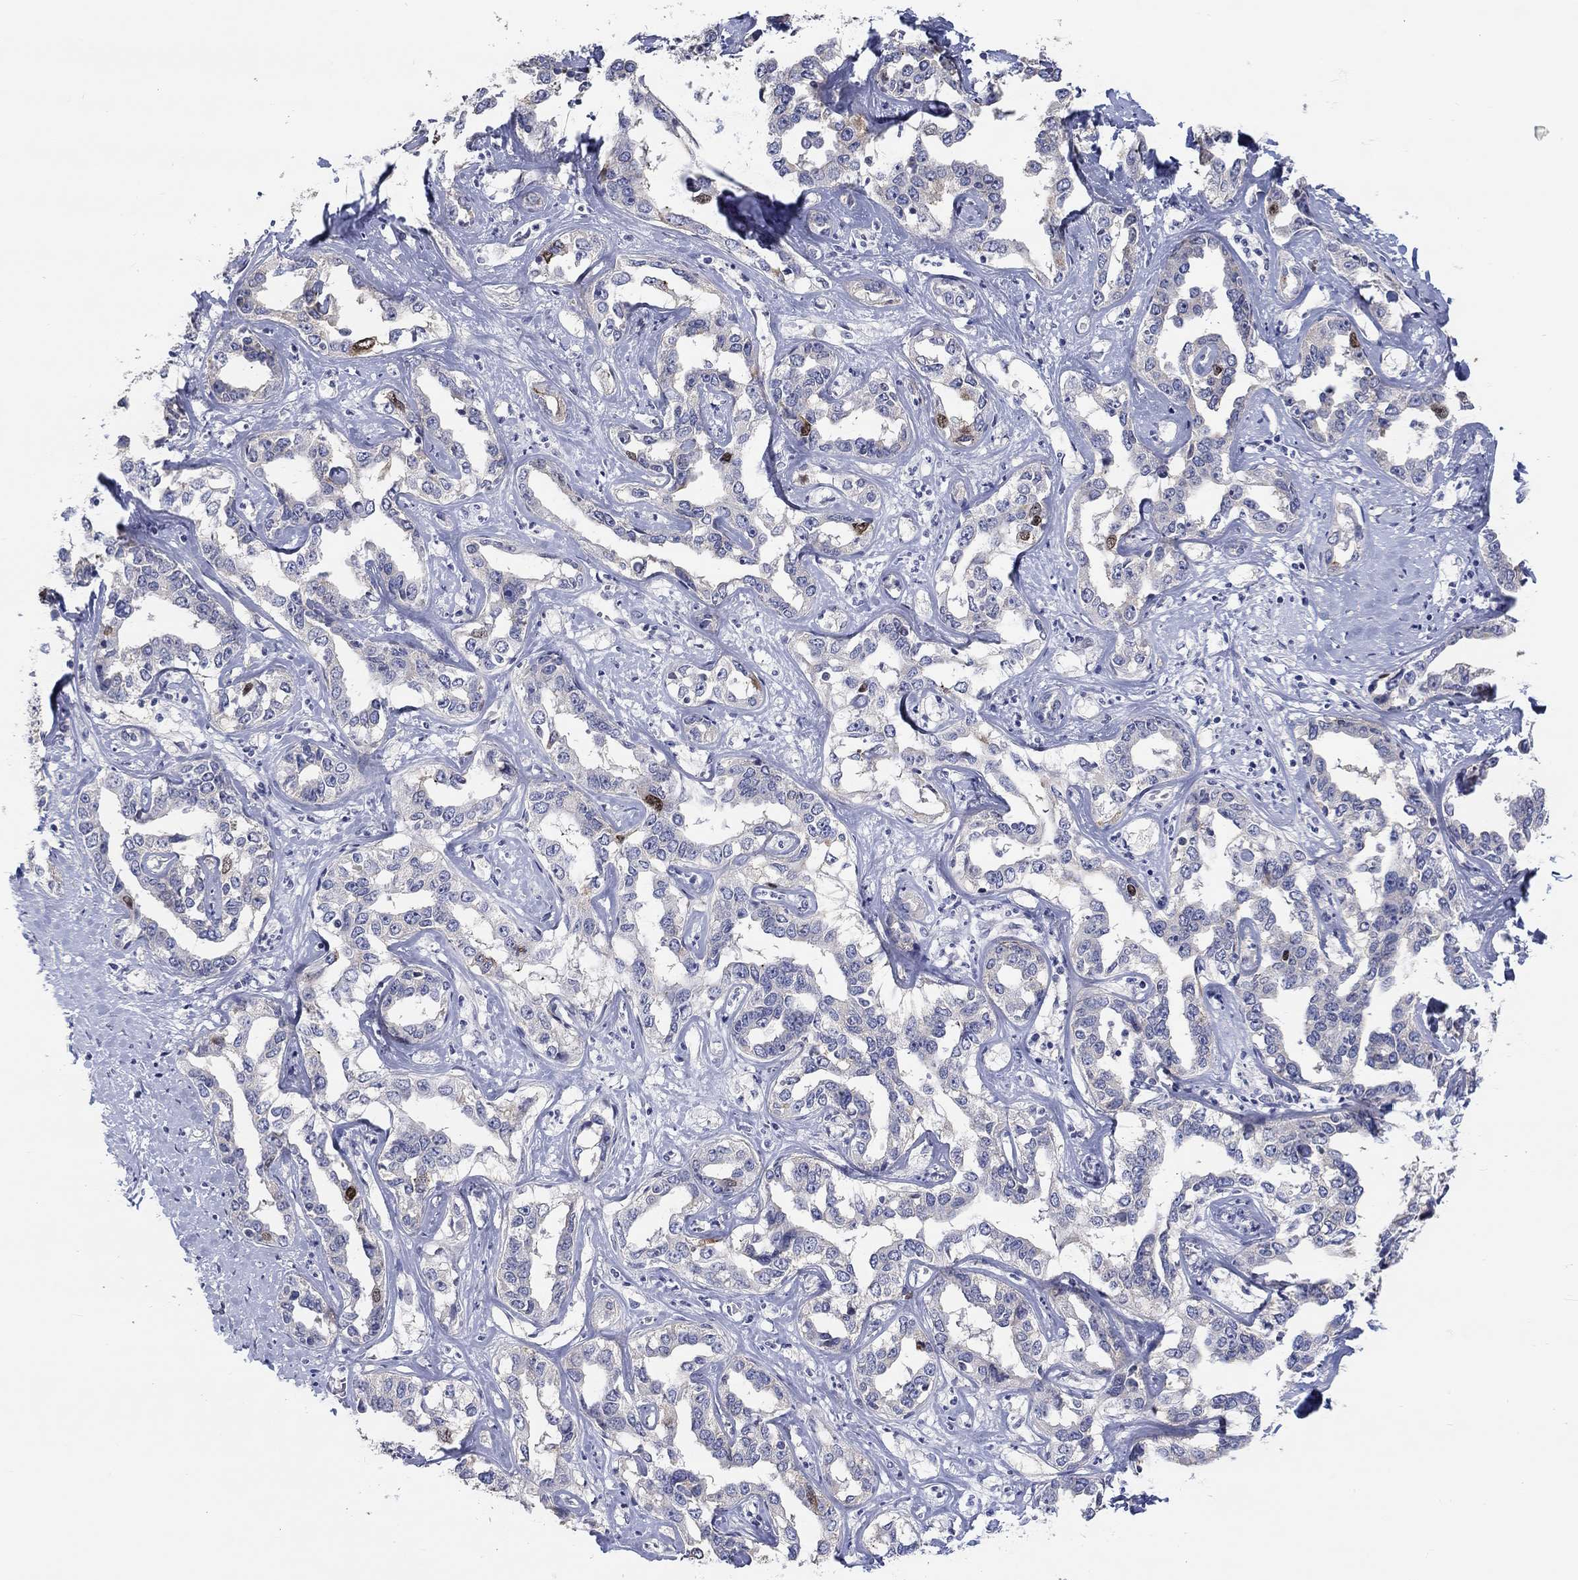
{"staining": {"intensity": "moderate", "quantity": "<25%", "location": "nuclear"}, "tissue": "liver cancer", "cell_type": "Tumor cells", "image_type": "cancer", "snomed": [{"axis": "morphology", "description": "Cholangiocarcinoma"}, {"axis": "topography", "description": "Liver"}], "caption": "This is an image of IHC staining of cholangiocarcinoma (liver), which shows moderate expression in the nuclear of tumor cells.", "gene": "PRC1", "patient": {"sex": "male", "age": 59}}